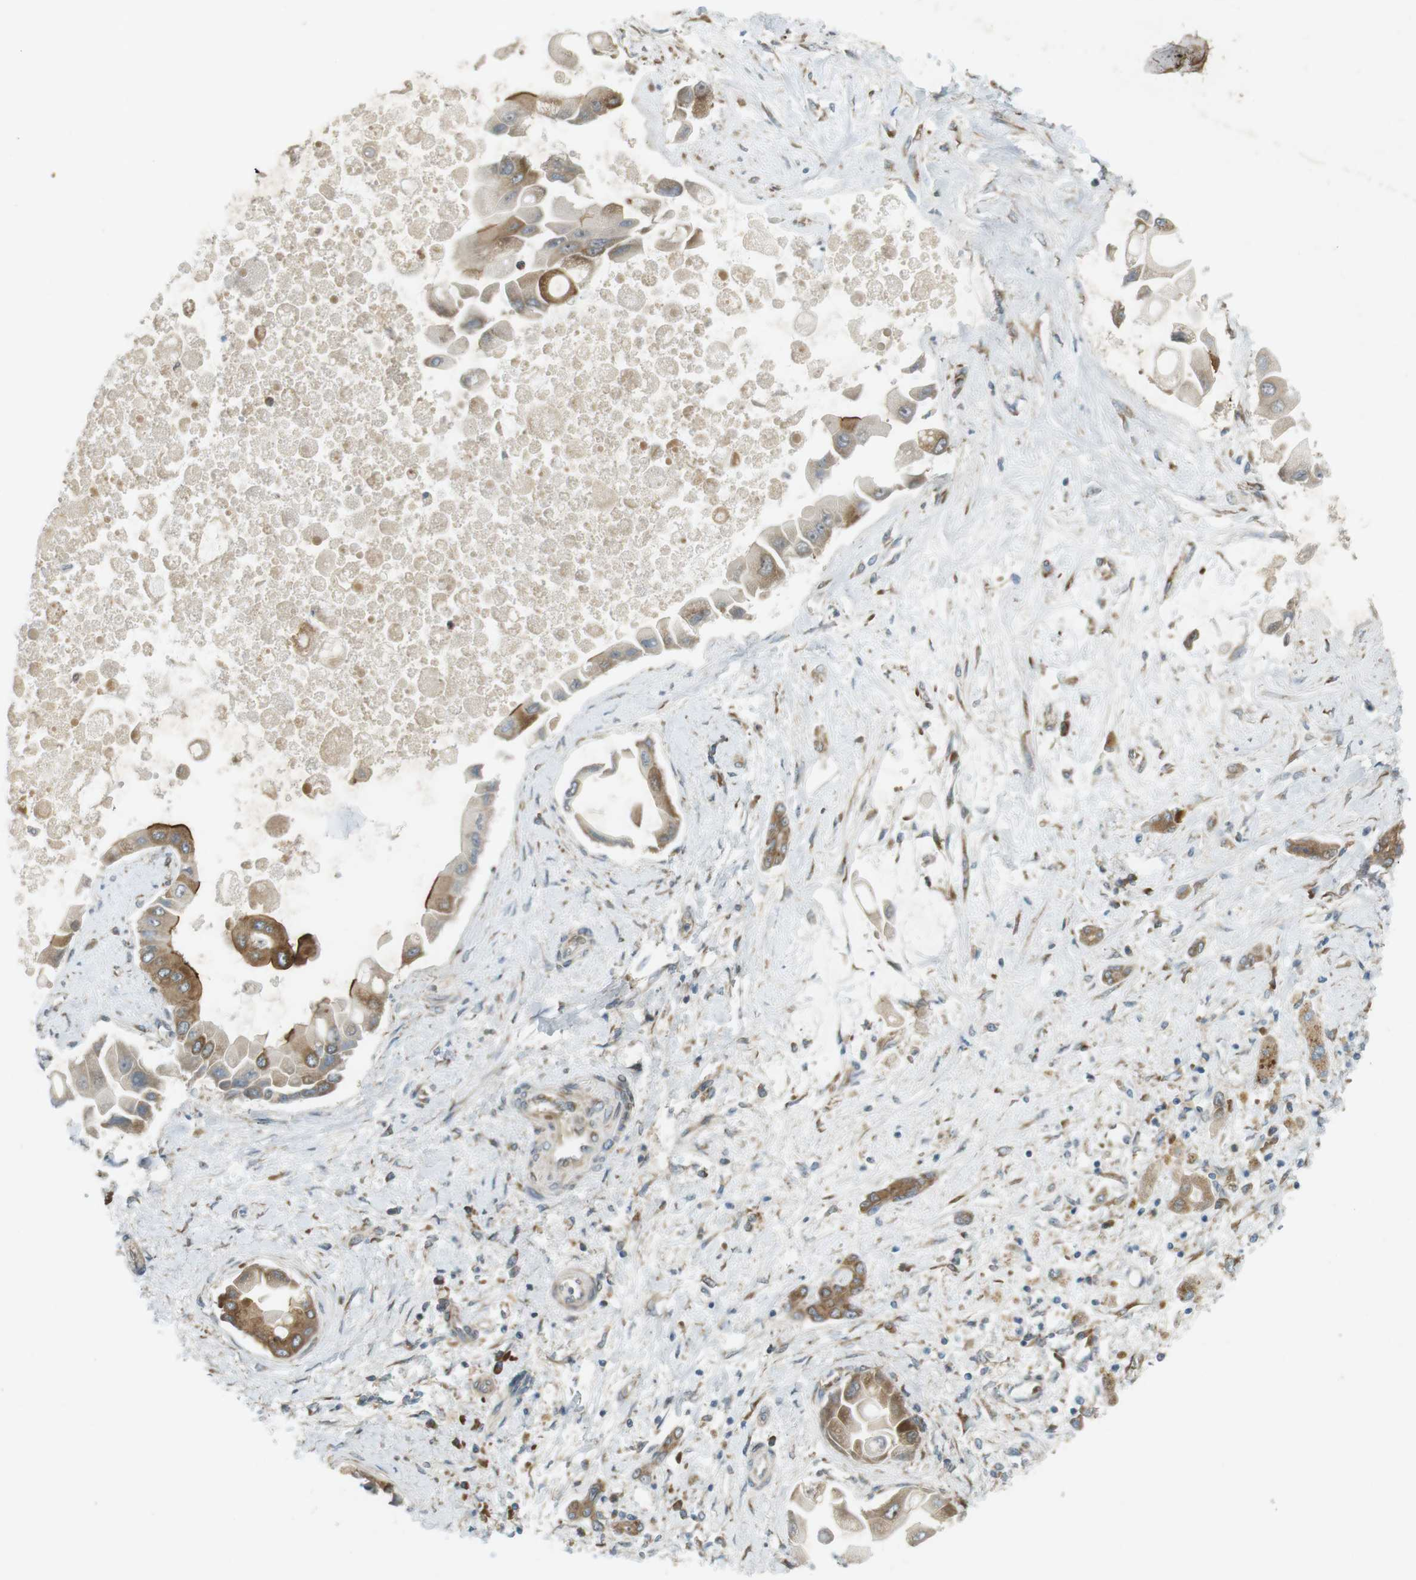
{"staining": {"intensity": "moderate", "quantity": "25%-75%", "location": "cytoplasmic/membranous"}, "tissue": "liver cancer", "cell_type": "Tumor cells", "image_type": "cancer", "snomed": [{"axis": "morphology", "description": "Cholangiocarcinoma"}, {"axis": "topography", "description": "Liver"}], "caption": "DAB immunohistochemical staining of cholangiocarcinoma (liver) shows moderate cytoplasmic/membranous protein positivity in approximately 25%-75% of tumor cells.", "gene": "SLC41A1", "patient": {"sex": "male", "age": 57}}